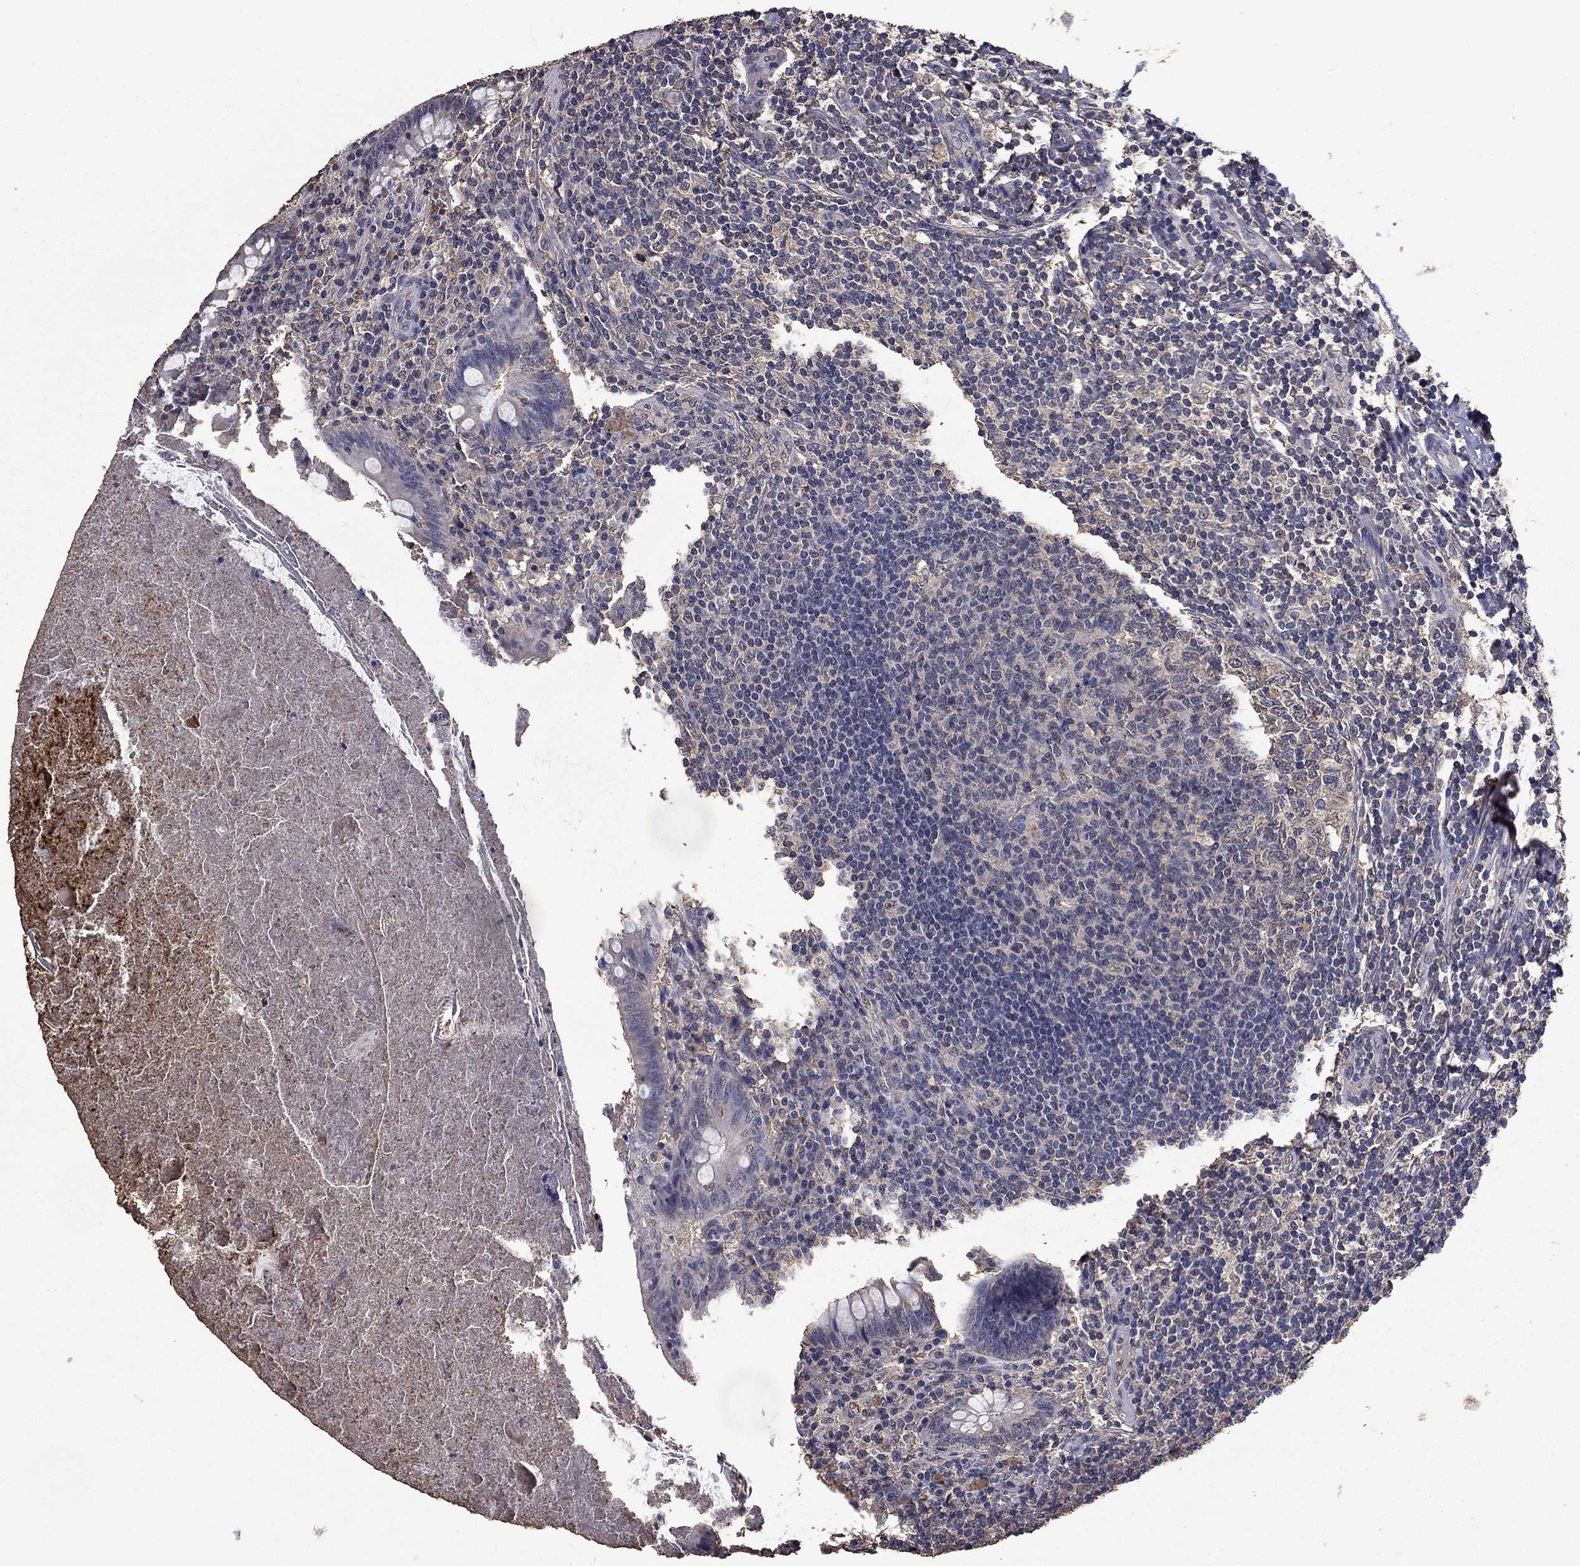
{"staining": {"intensity": "negative", "quantity": "none", "location": "none"}, "tissue": "appendix", "cell_type": "Glandular cells", "image_type": "normal", "snomed": [{"axis": "morphology", "description": "Normal tissue, NOS"}, {"axis": "topography", "description": "Appendix"}], "caption": "A photomicrograph of appendix stained for a protein demonstrates no brown staining in glandular cells. (IHC, brightfield microscopy, high magnification).", "gene": "MFAP3L", "patient": {"sex": "male", "age": 47}}